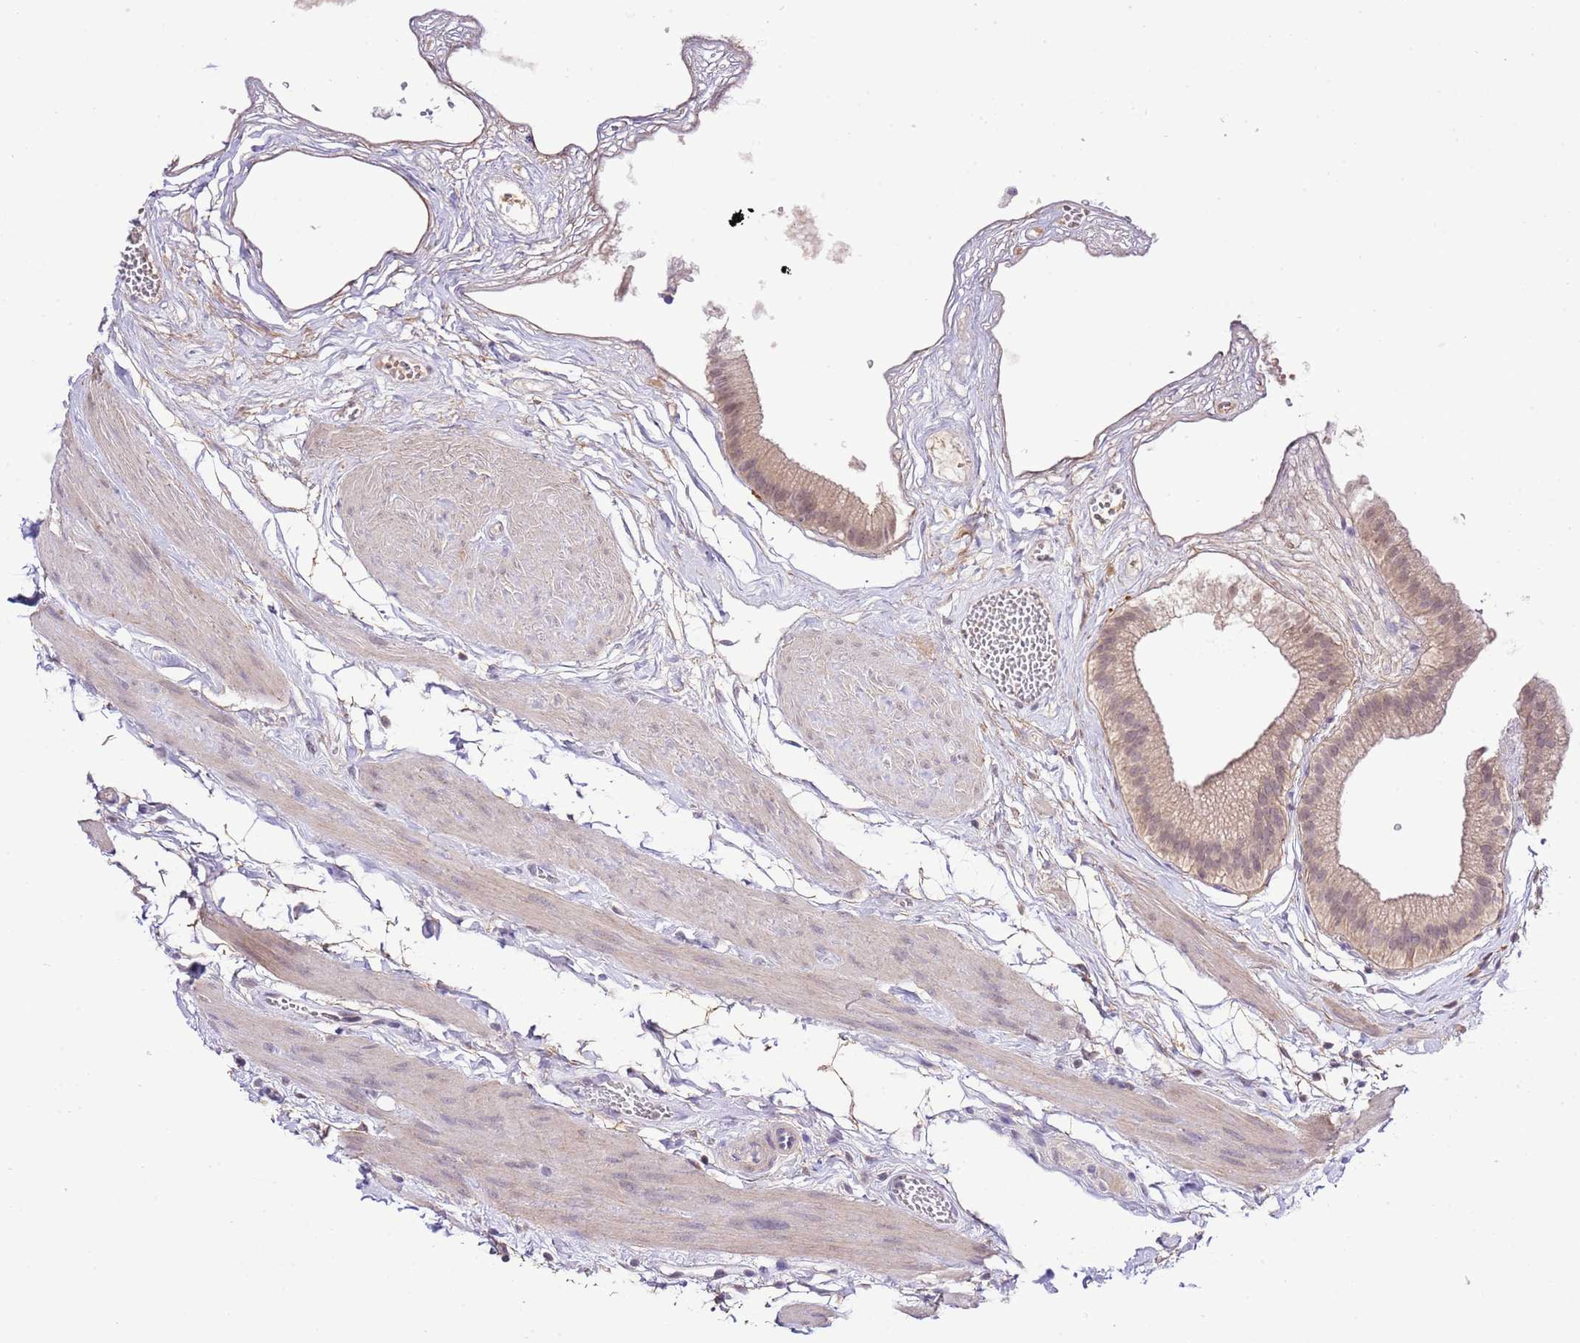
{"staining": {"intensity": "weak", "quantity": ">75%", "location": "cytoplasmic/membranous"}, "tissue": "gallbladder", "cell_type": "Glandular cells", "image_type": "normal", "snomed": [{"axis": "morphology", "description": "Normal tissue, NOS"}, {"axis": "topography", "description": "Gallbladder"}], "caption": "Immunohistochemical staining of benign human gallbladder displays >75% levels of weak cytoplasmic/membranous protein positivity in approximately >75% of glandular cells.", "gene": "EFHD1", "patient": {"sex": "female", "age": 54}}